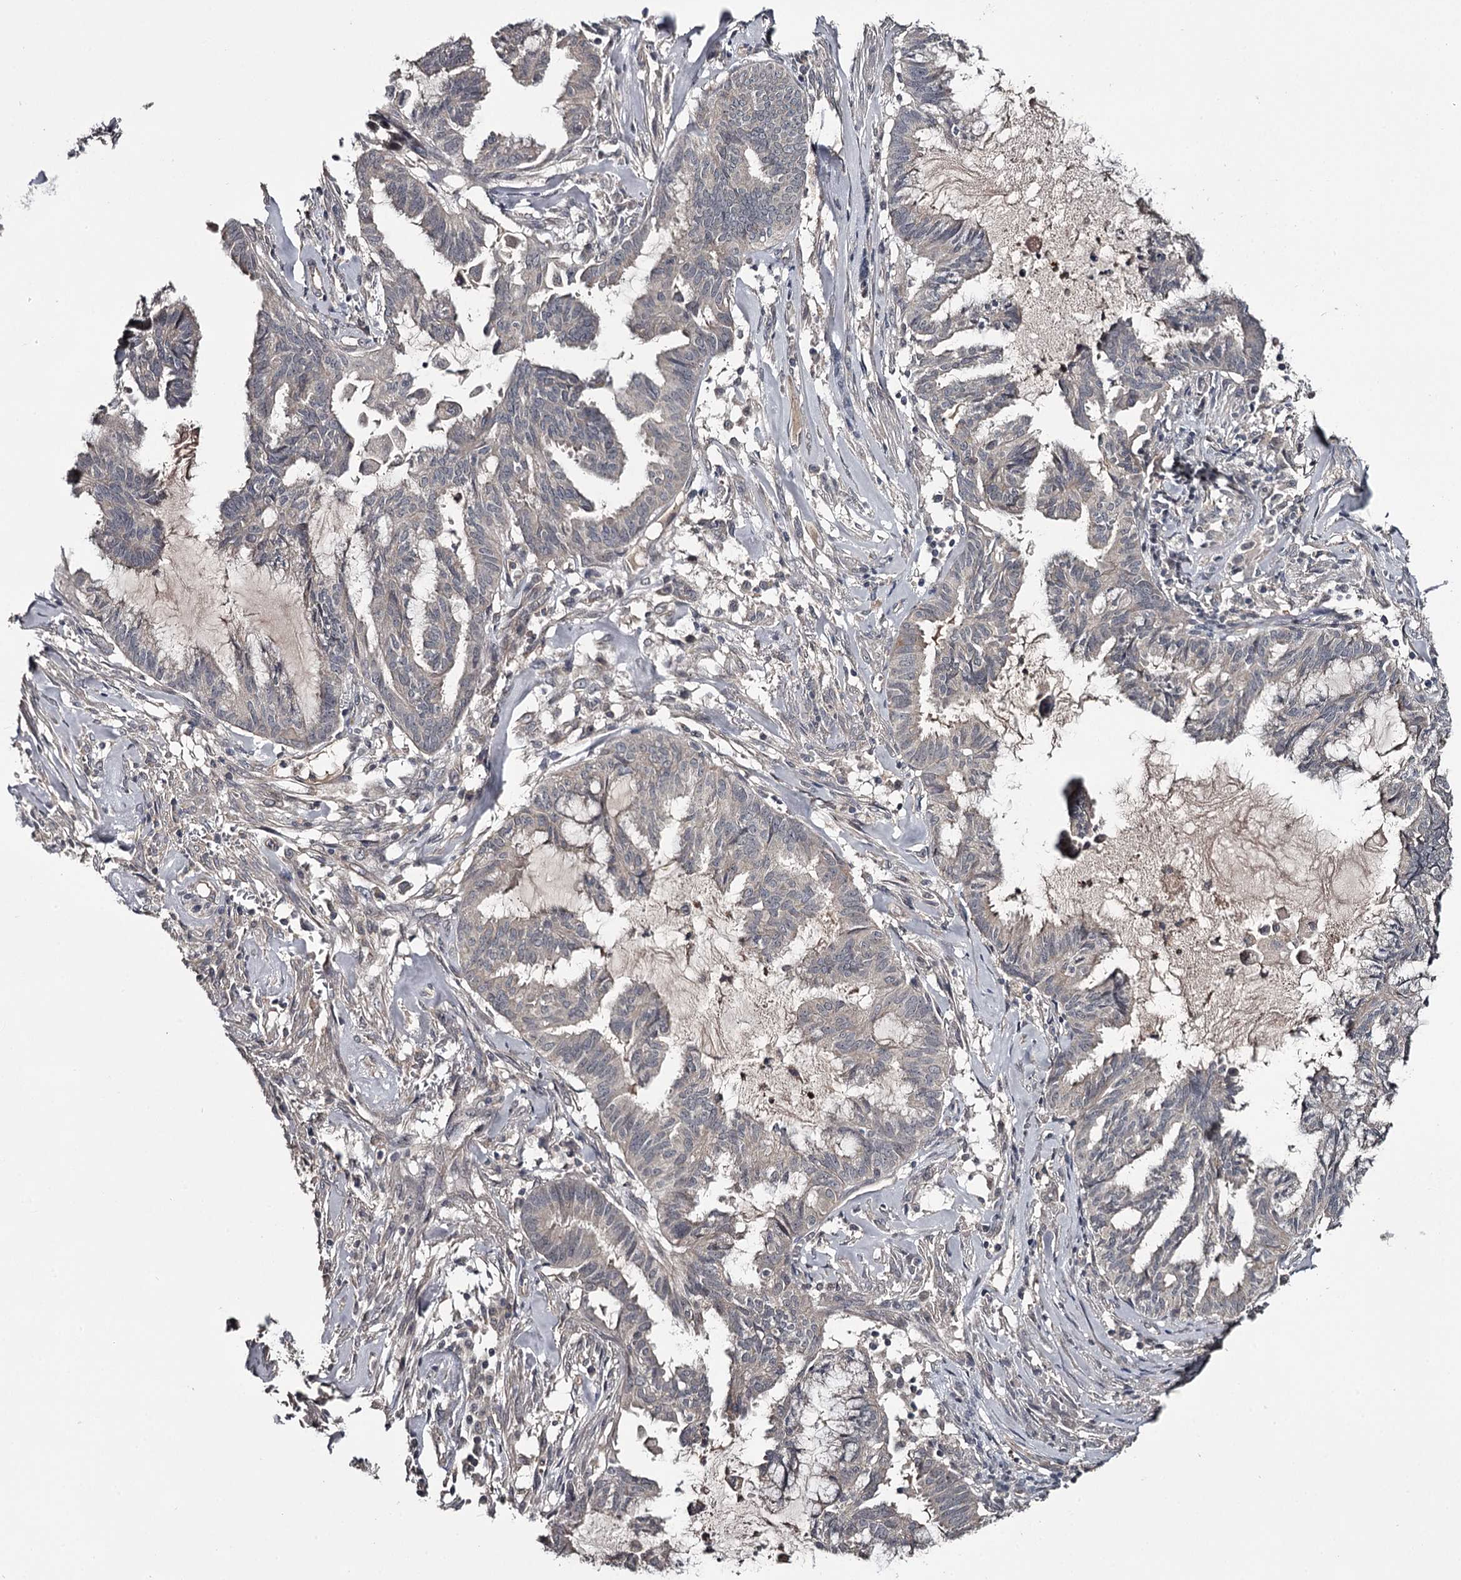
{"staining": {"intensity": "negative", "quantity": "none", "location": "none"}, "tissue": "endometrial cancer", "cell_type": "Tumor cells", "image_type": "cancer", "snomed": [{"axis": "morphology", "description": "Adenocarcinoma, NOS"}, {"axis": "topography", "description": "Endometrium"}], "caption": "Endometrial cancer was stained to show a protein in brown. There is no significant expression in tumor cells.", "gene": "CWF19L2", "patient": {"sex": "female", "age": 86}}